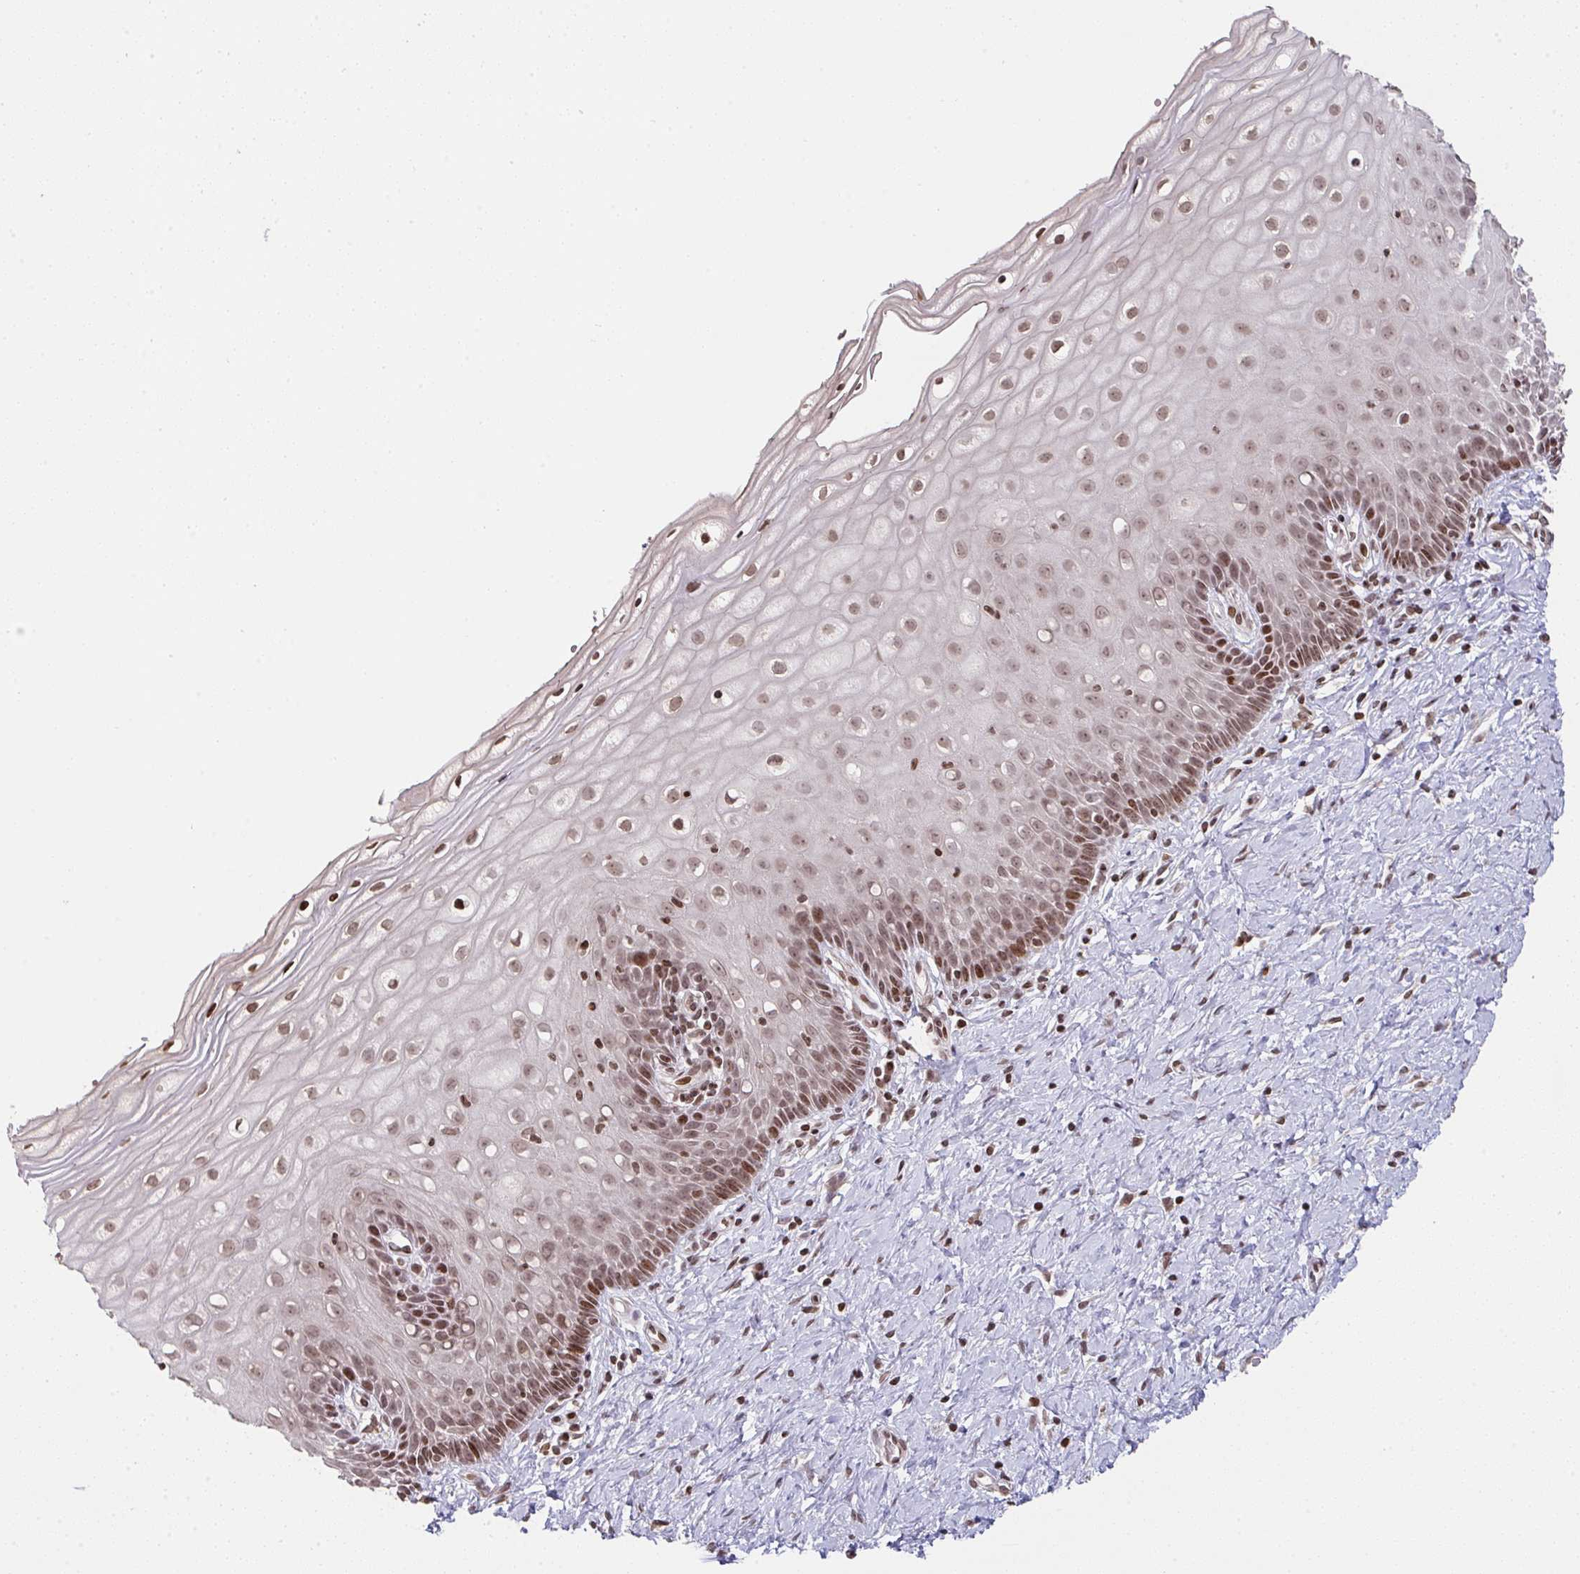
{"staining": {"intensity": "weak", "quantity": "25%-75%", "location": "nuclear"}, "tissue": "cervix", "cell_type": "Glandular cells", "image_type": "normal", "snomed": [{"axis": "morphology", "description": "Normal tissue, NOS"}, {"axis": "topography", "description": "Cervix"}], "caption": "This histopathology image shows immunohistochemistry (IHC) staining of benign cervix, with low weak nuclear staining in approximately 25%-75% of glandular cells.", "gene": "NIP7", "patient": {"sex": "female", "age": 37}}